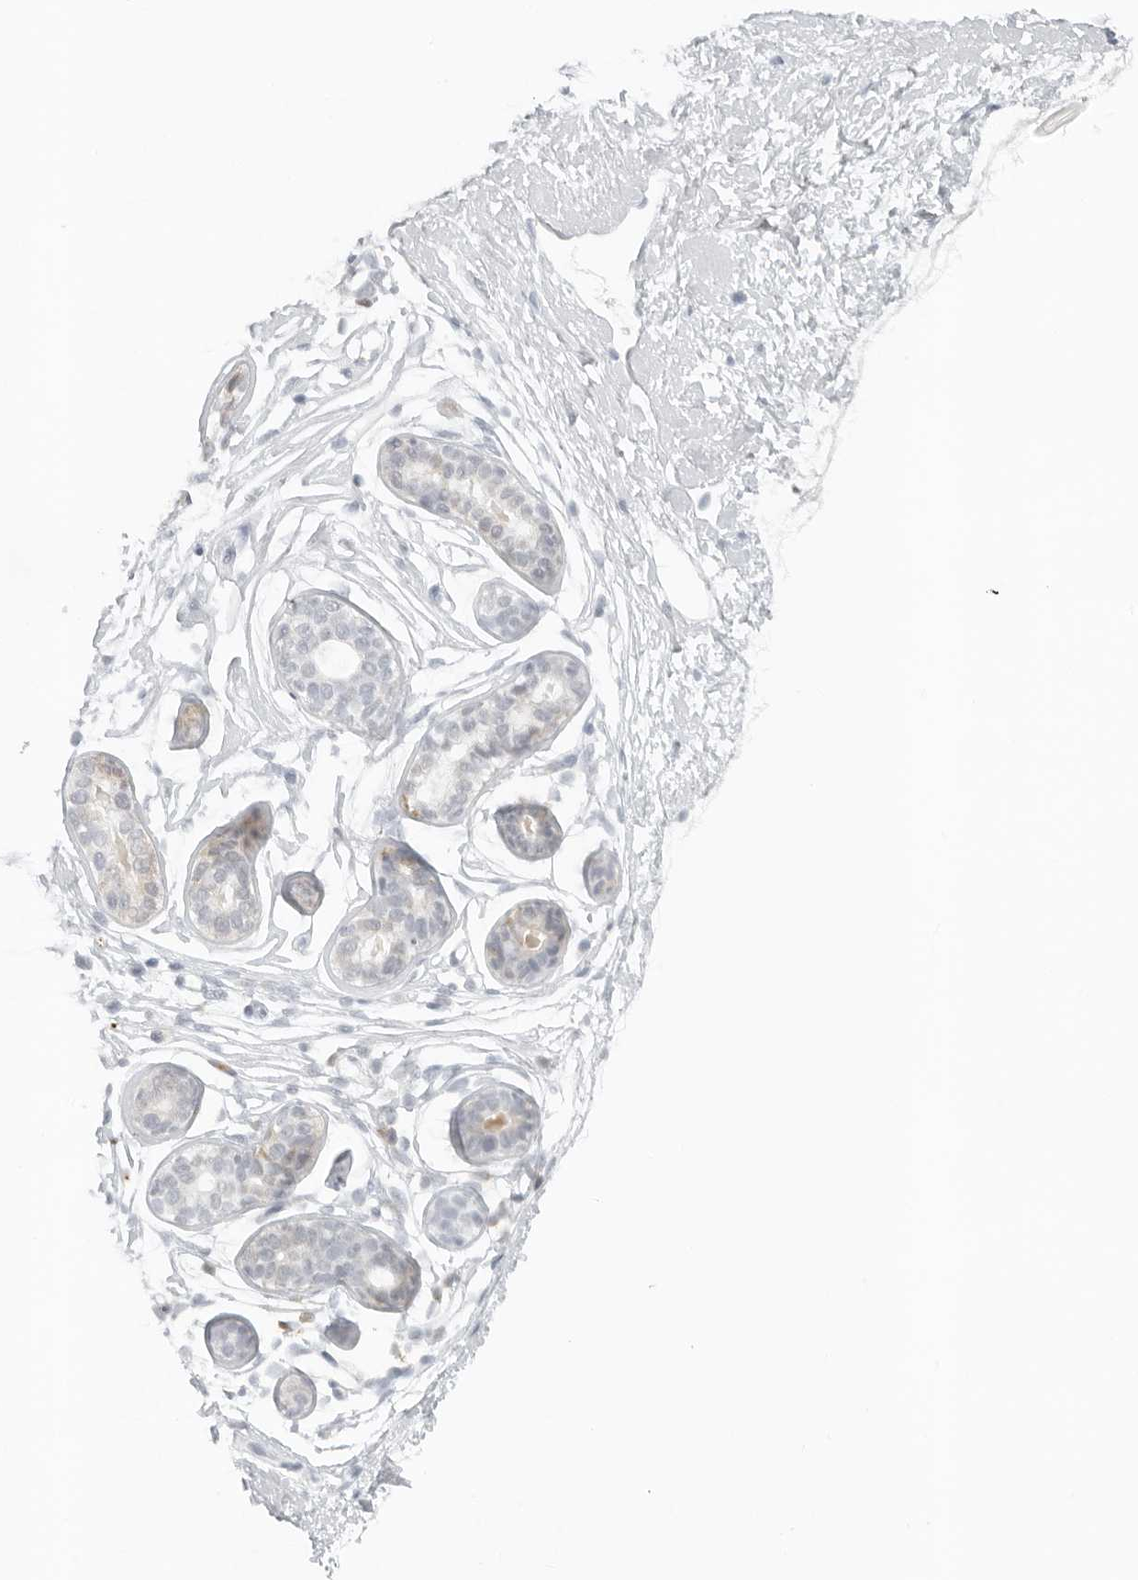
{"staining": {"intensity": "negative", "quantity": "none", "location": "none"}, "tissue": "breast", "cell_type": "Adipocytes", "image_type": "normal", "snomed": [{"axis": "morphology", "description": "Normal tissue, NOS"}, {"axis": "topography", "description": "Breast"}], "caption": "Immunohistochemistry (IHC) of unremarkable human breast displays no positivity in adipocytes.", "gene": "RPS6KC1", "patient": {"sex": "female", "age": 23}}